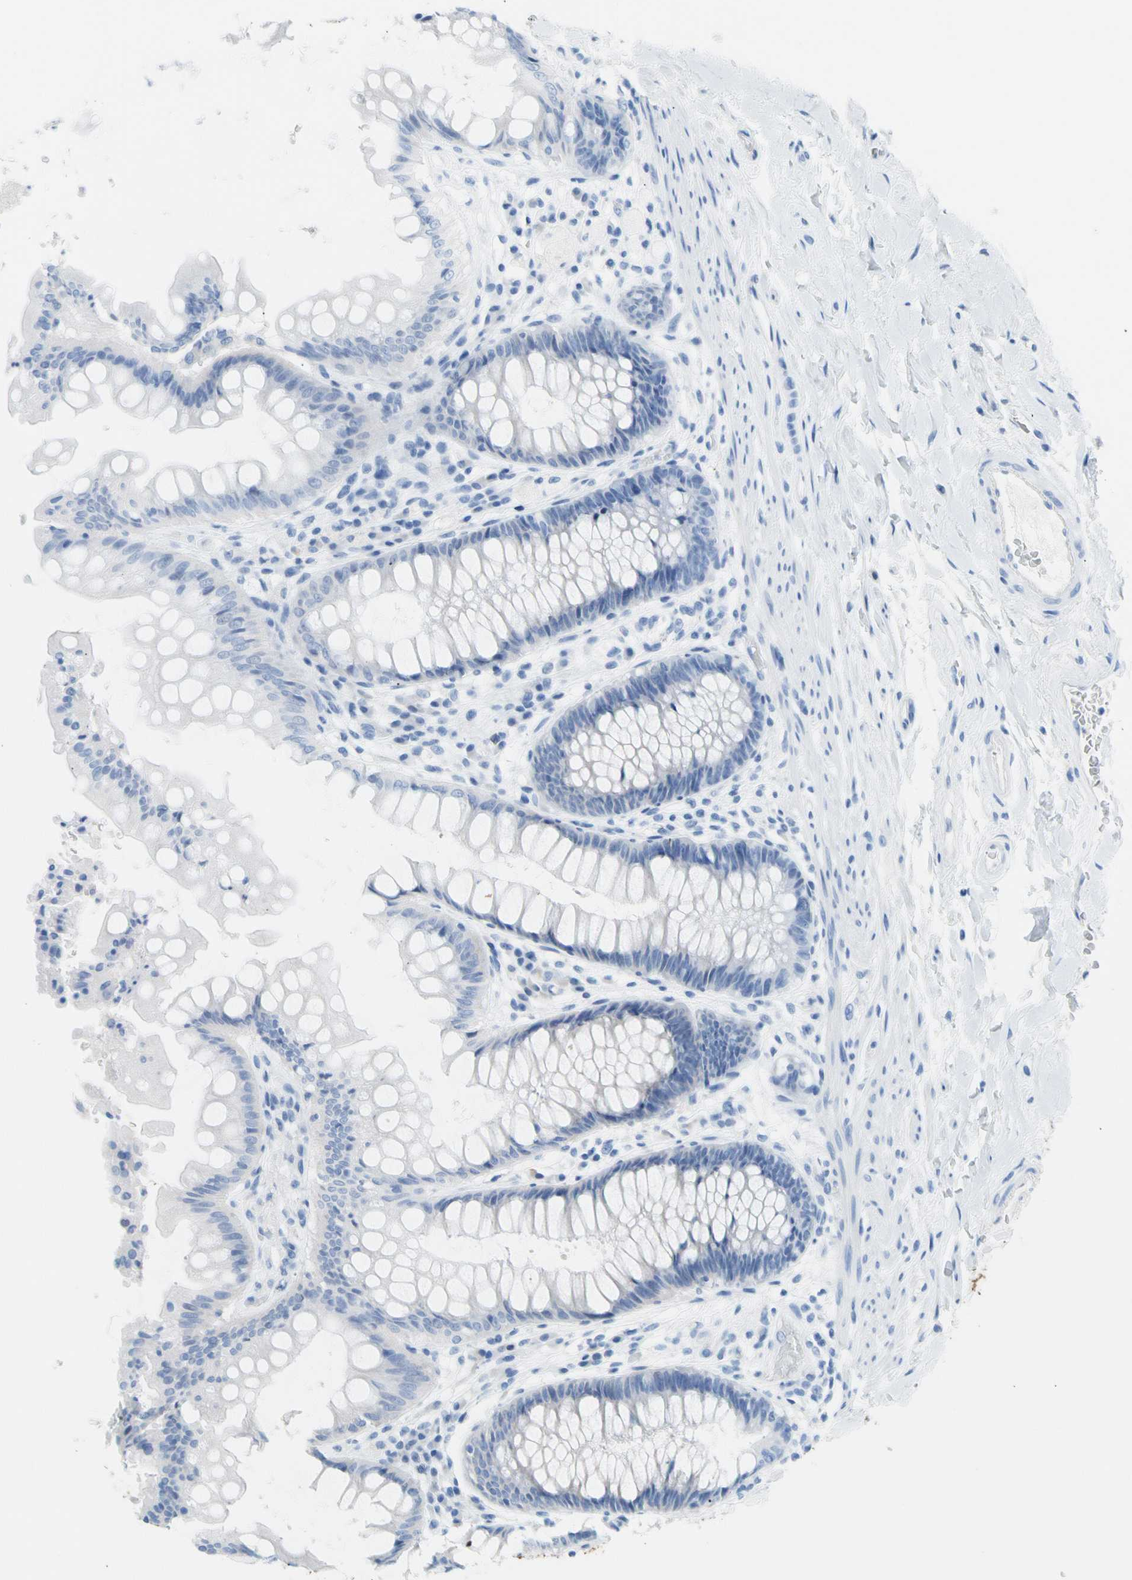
{"staining": {"intensity": "negative", "quantity": "none", "location": "none"}, "tissue": "rectum", "cell_type": "Glandular cells", "image_type": "normal", "snomed": [{"axis": "morphology", "description": "Normal tissue, NOS"}, {"axis": "topography", "description": "Rectum"}], "caption": "DAB (3,3'-diaminobenzidine) immunohistochemical staining of normal rectum displays no significant staining in glandular cells.", "gene": "CEL", "patient": {"sex": "female", "age": 46}}